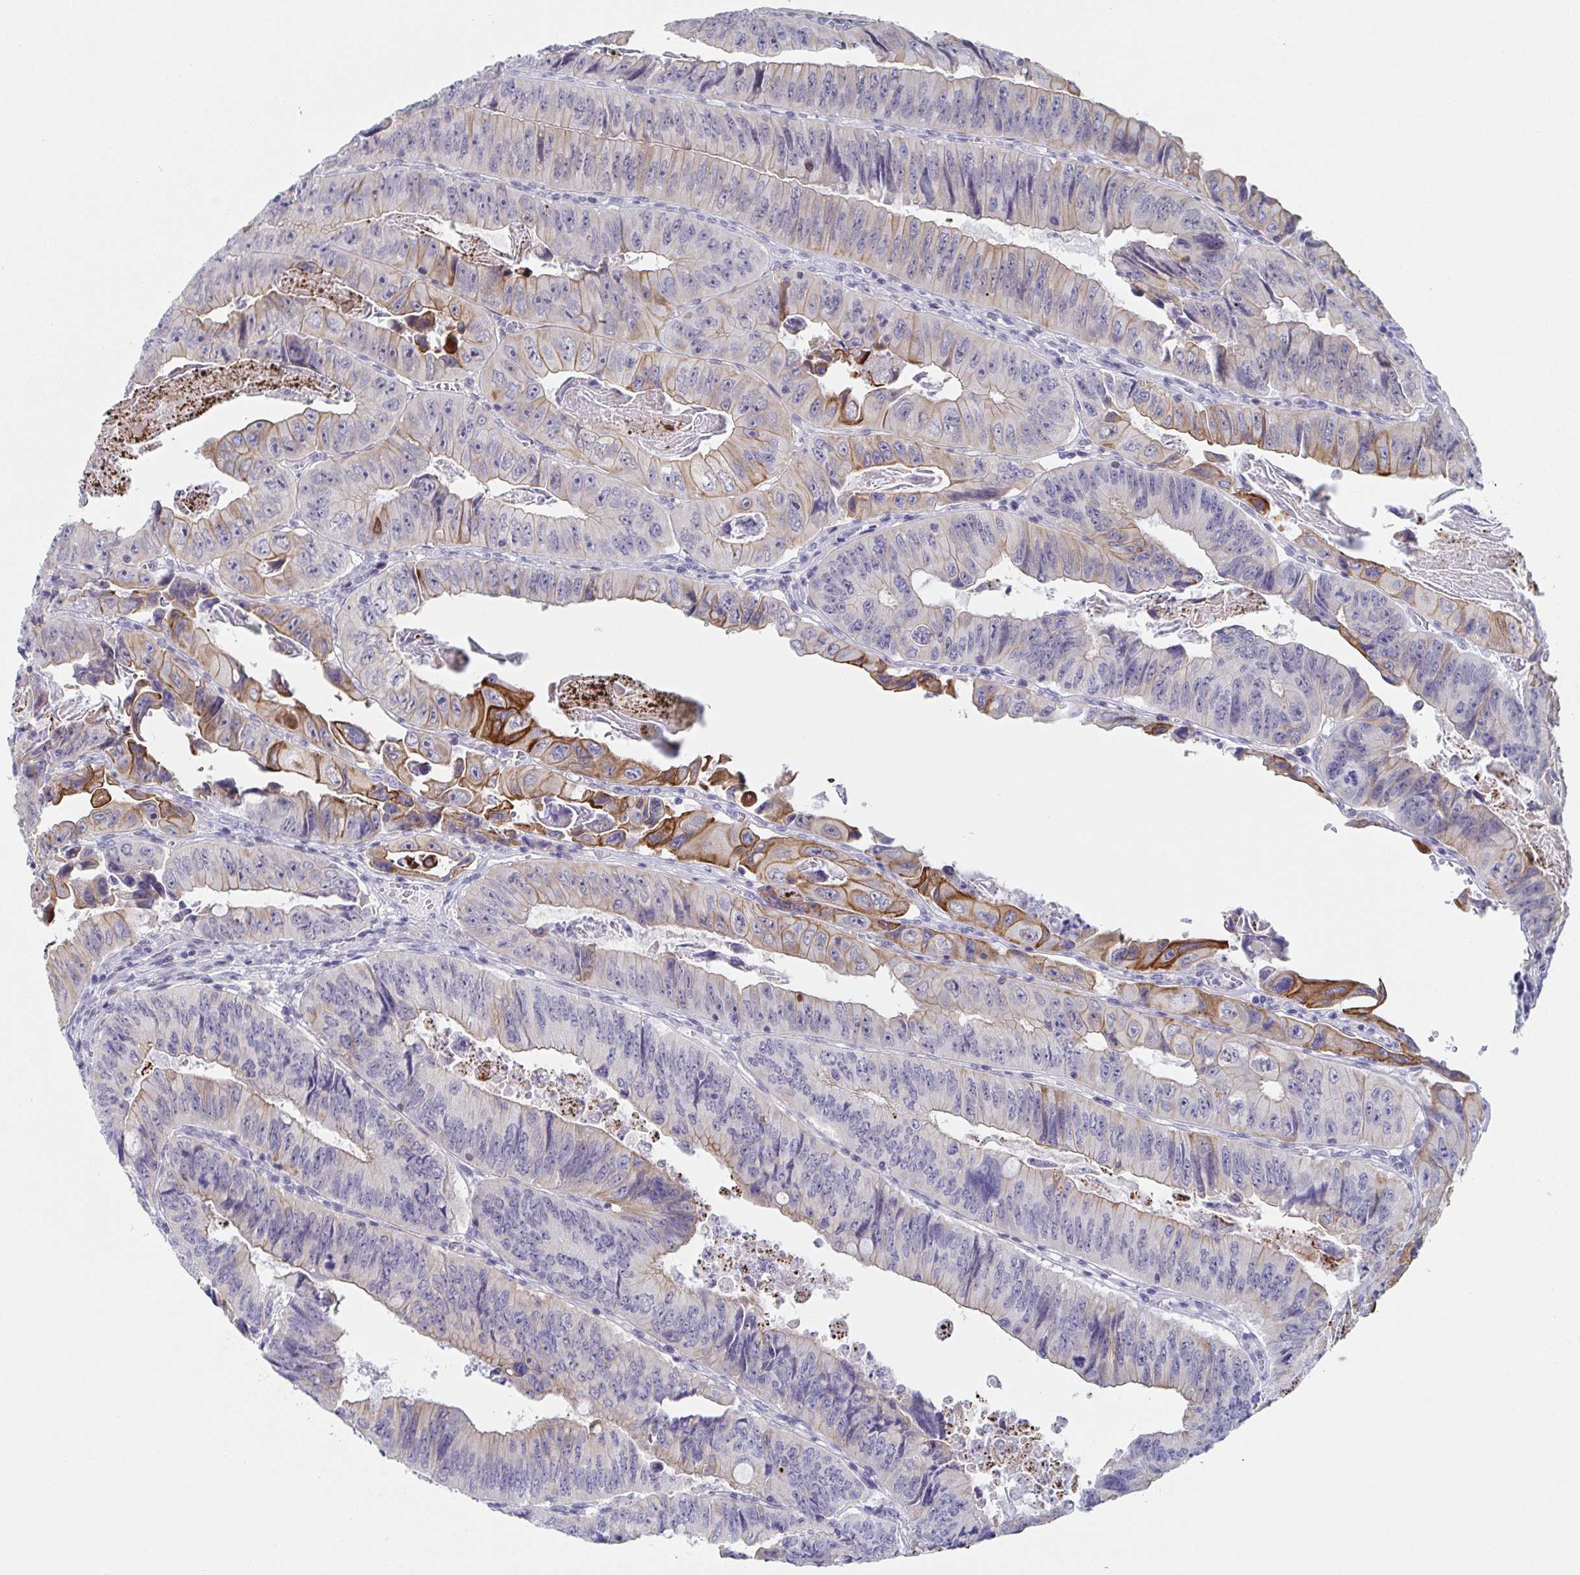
{"staining": {"intensity": "moderate", "quantity": "<25%", "location": "cytoplasmic/membranous"}, "tissue": "colorectal cancer", "cell_type": "Tumor cells", "image_type": "cancer", "snomed": [{"axis": "morphology", "description": "Adenocarcinoma, NOS"}, {"axis": "topography", "description": "Colon"}], "caption": "An IHC micrograph of tumor tissue is shown. Protein staining in brown labels moderate cytoplasmic/membranous positivity in adenocarcinoma (colorectal) within tumor cells.", "gene": "RHOV", "patient": {"sex": "female", "age": 84}}